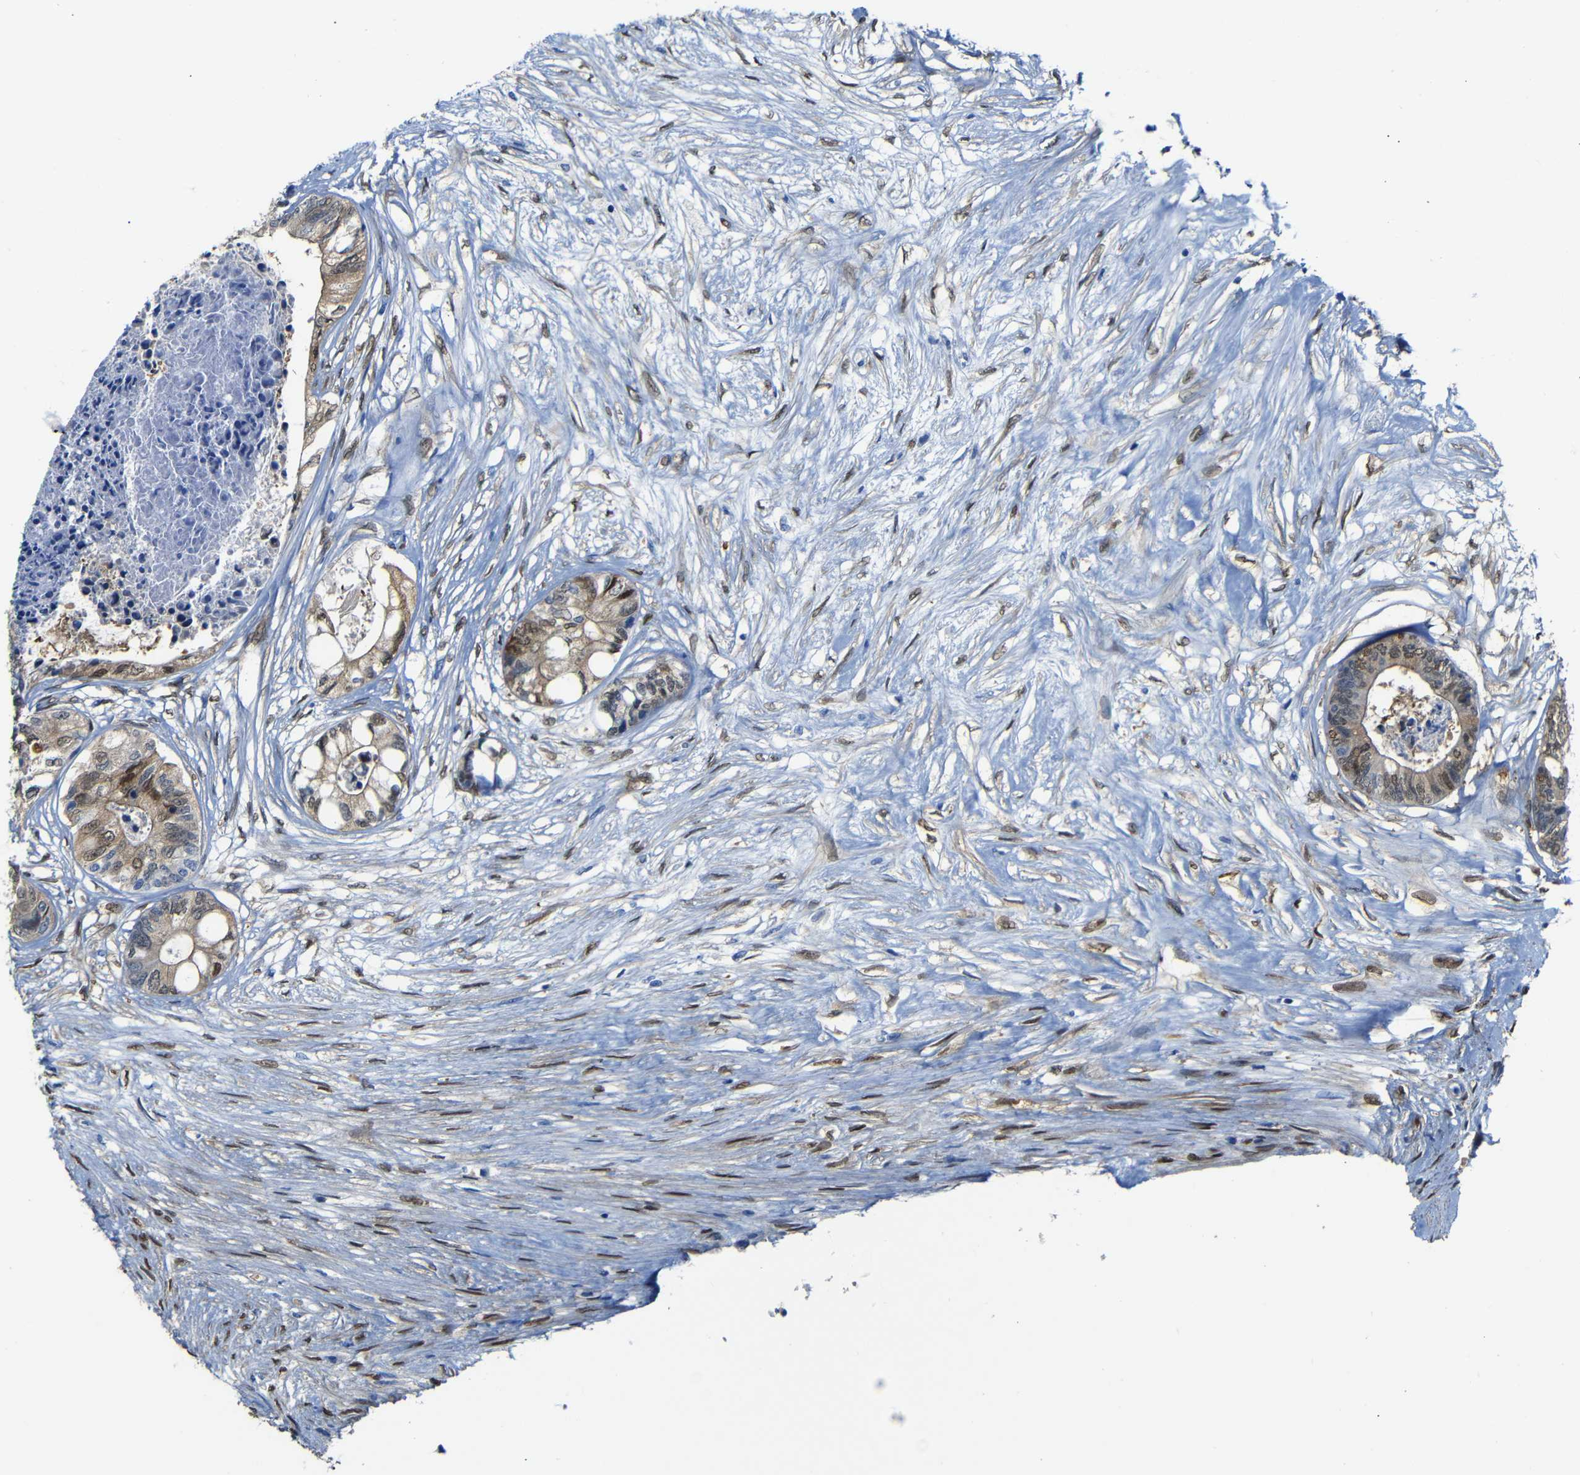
{"staining": {"intensity": "weak", "quantity": ">75%", "location": "cytoplasmic/membranous"}, "tissue": "colorectal cancer", "cell_type": "Tumor cells", "image_type": "cancer", "snomed": [{"axis": "morphology", "description": "Adenocarcinoma, NOS"}, {"axis": "topography", "description": "Rectum"}], "caption": "The image exhibits staining of colorectal cancer, revealing weak cytoplasmic/membranous protein expression (brown color) within tumor cells.", "gene": "YAP1", "patient": {"sex": "male", "age": 63}}